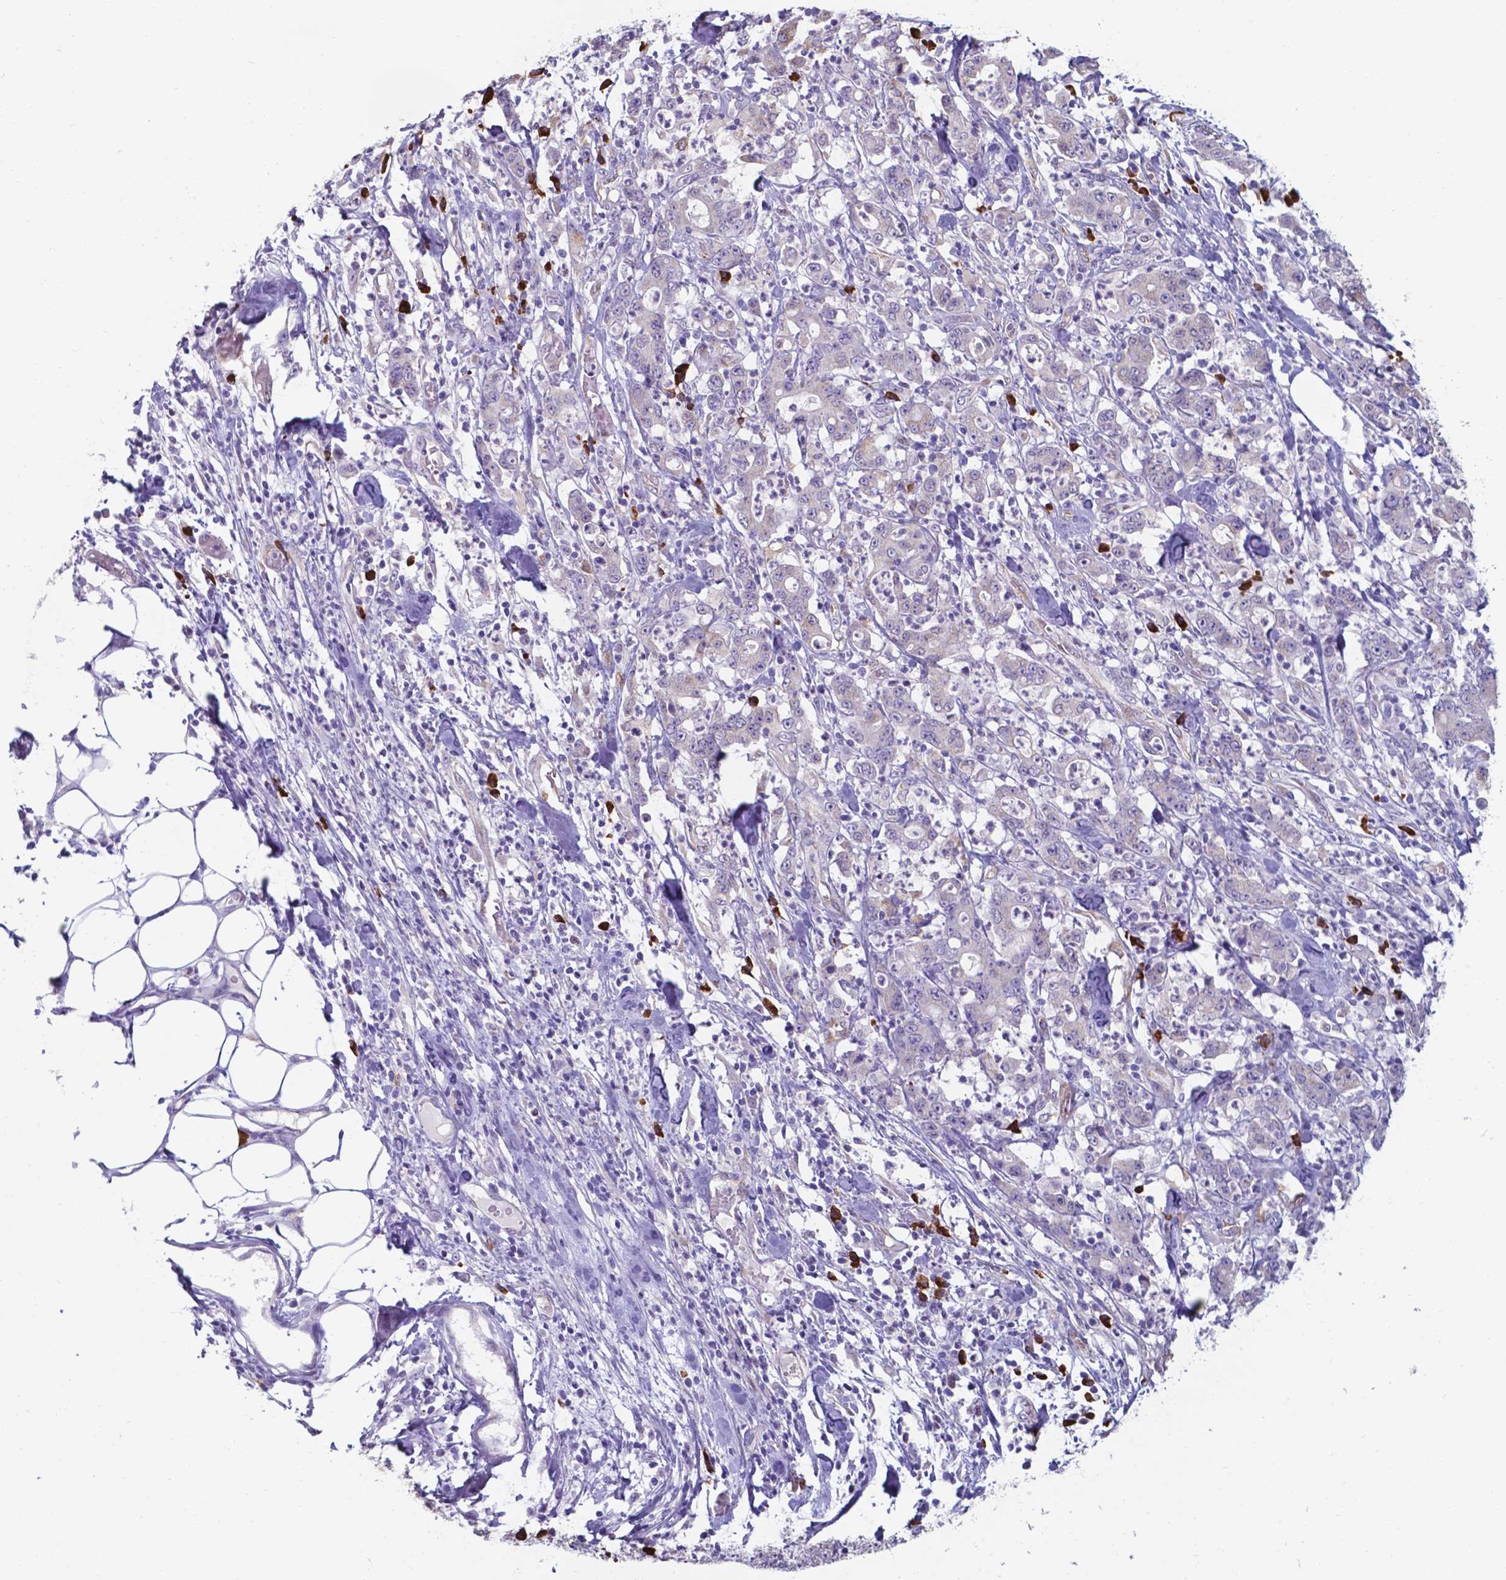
{"staining": {"intensity": "negative", "quantity": "none", "location": "none"}, "tissue": "stomach cancer", "cell_type": "Tumor cells", "image_type": "cancer", "snomed": [{"axis": "morphology", "description": "Adenocarcinoma, NOS"}, {"axis": "topography", "description": "Stomach, upper"}], "caption": "Immunohistochemical staining of stomach cancer (adenocarcinoma) demonstrates no significant positivity in tumor cells.", "gene": "UBE2J1", "patient": {"sex": "male", "age": 68}}